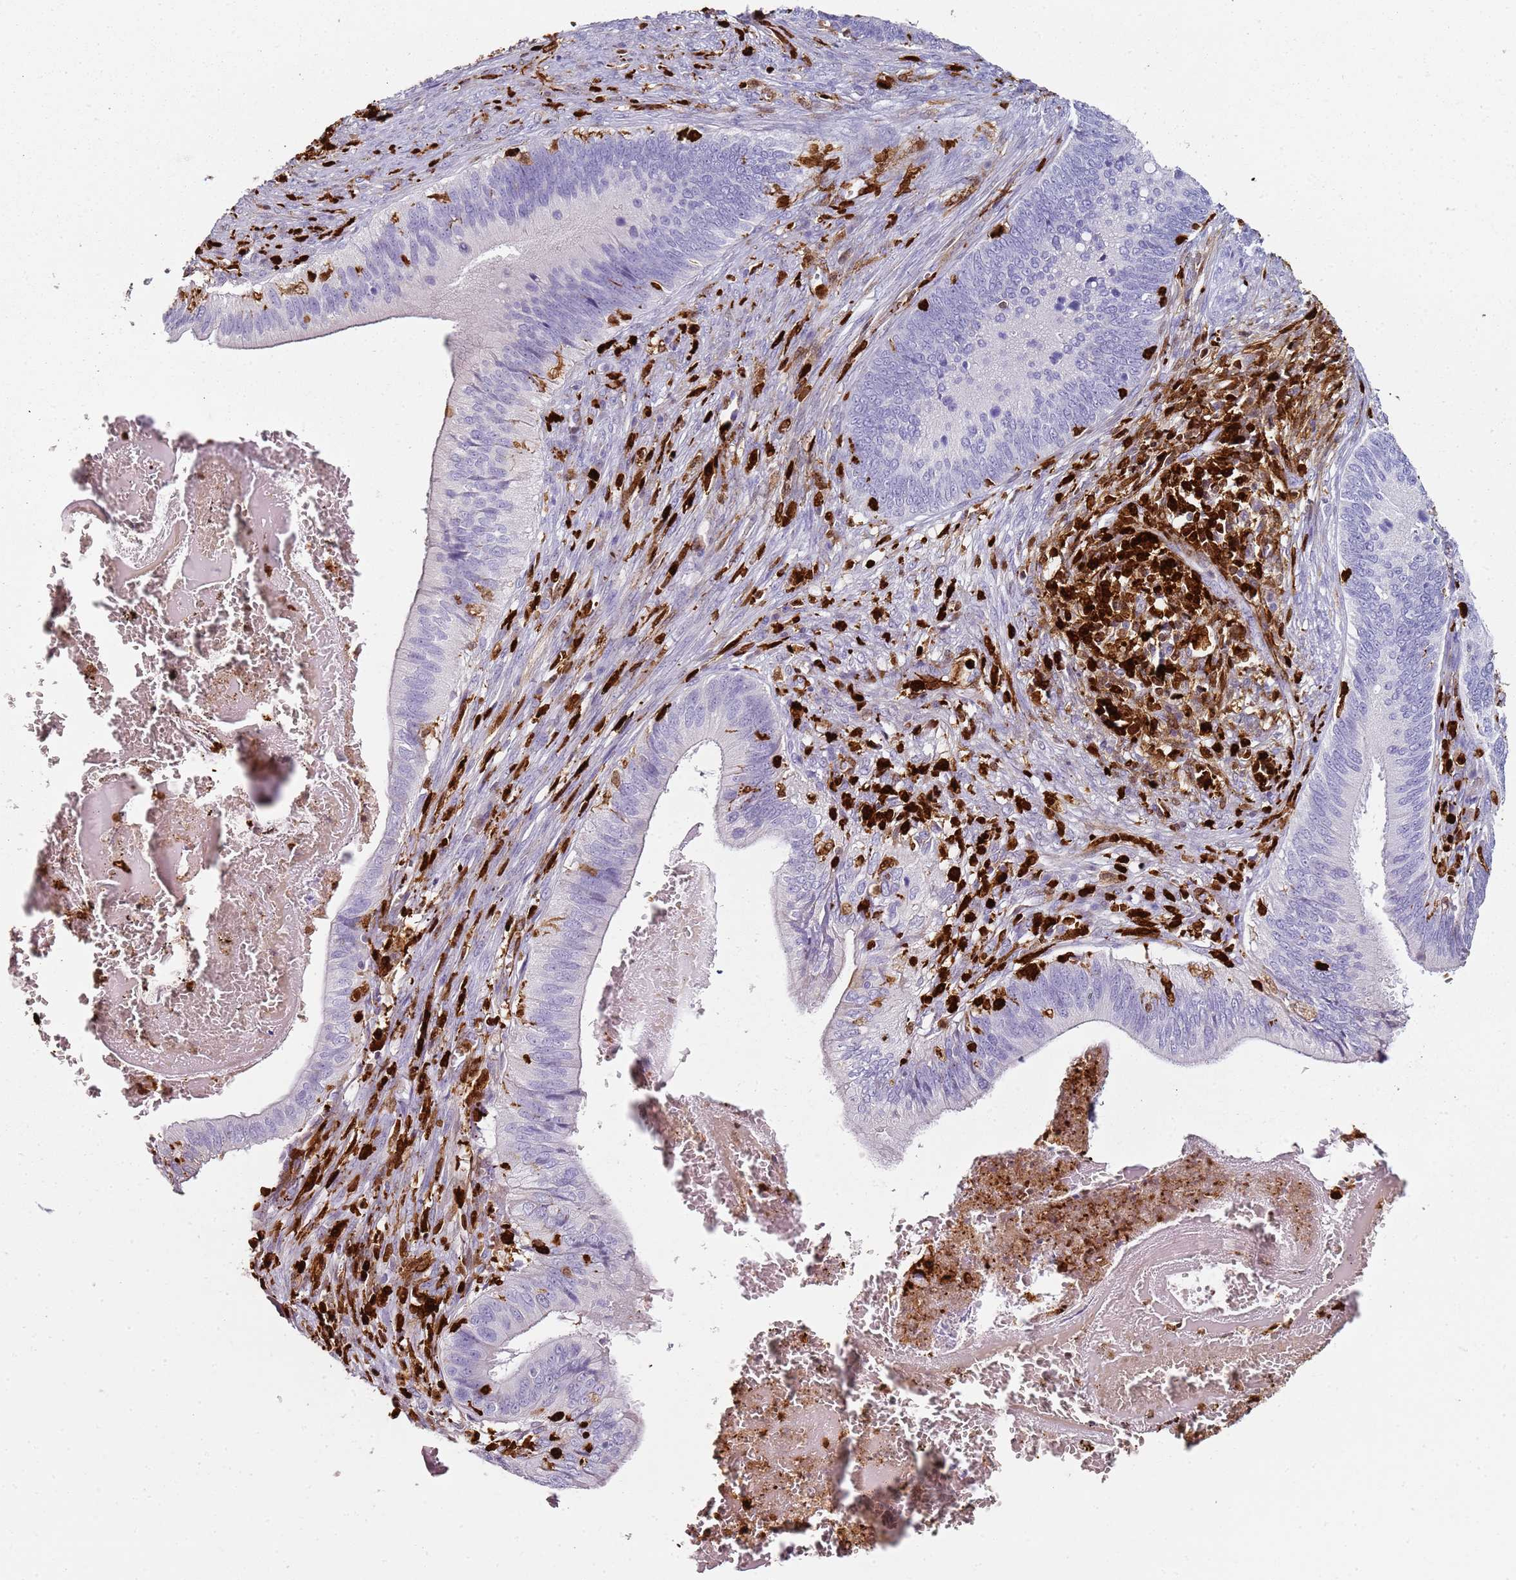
{"staining": {"intensity": "negative", "quantity": "none", "location": "none"}, "tissue": "cervical cancer", "cell_type": "Tumor cells", "image_type": "cancer", "snomed": [{"axis": "morphology", "description": "Adenocarcinoma, NOS"}, {"axis": "topography", "description": "Cervix"}], "caption": "Immunohistochemistry (IHC) micrograph of human cervical cancer stained for a protein (brown), which displays no positivity in tumor cells.", "gene": "S100A4", "patient": {"sex": "female", "age": 42}}